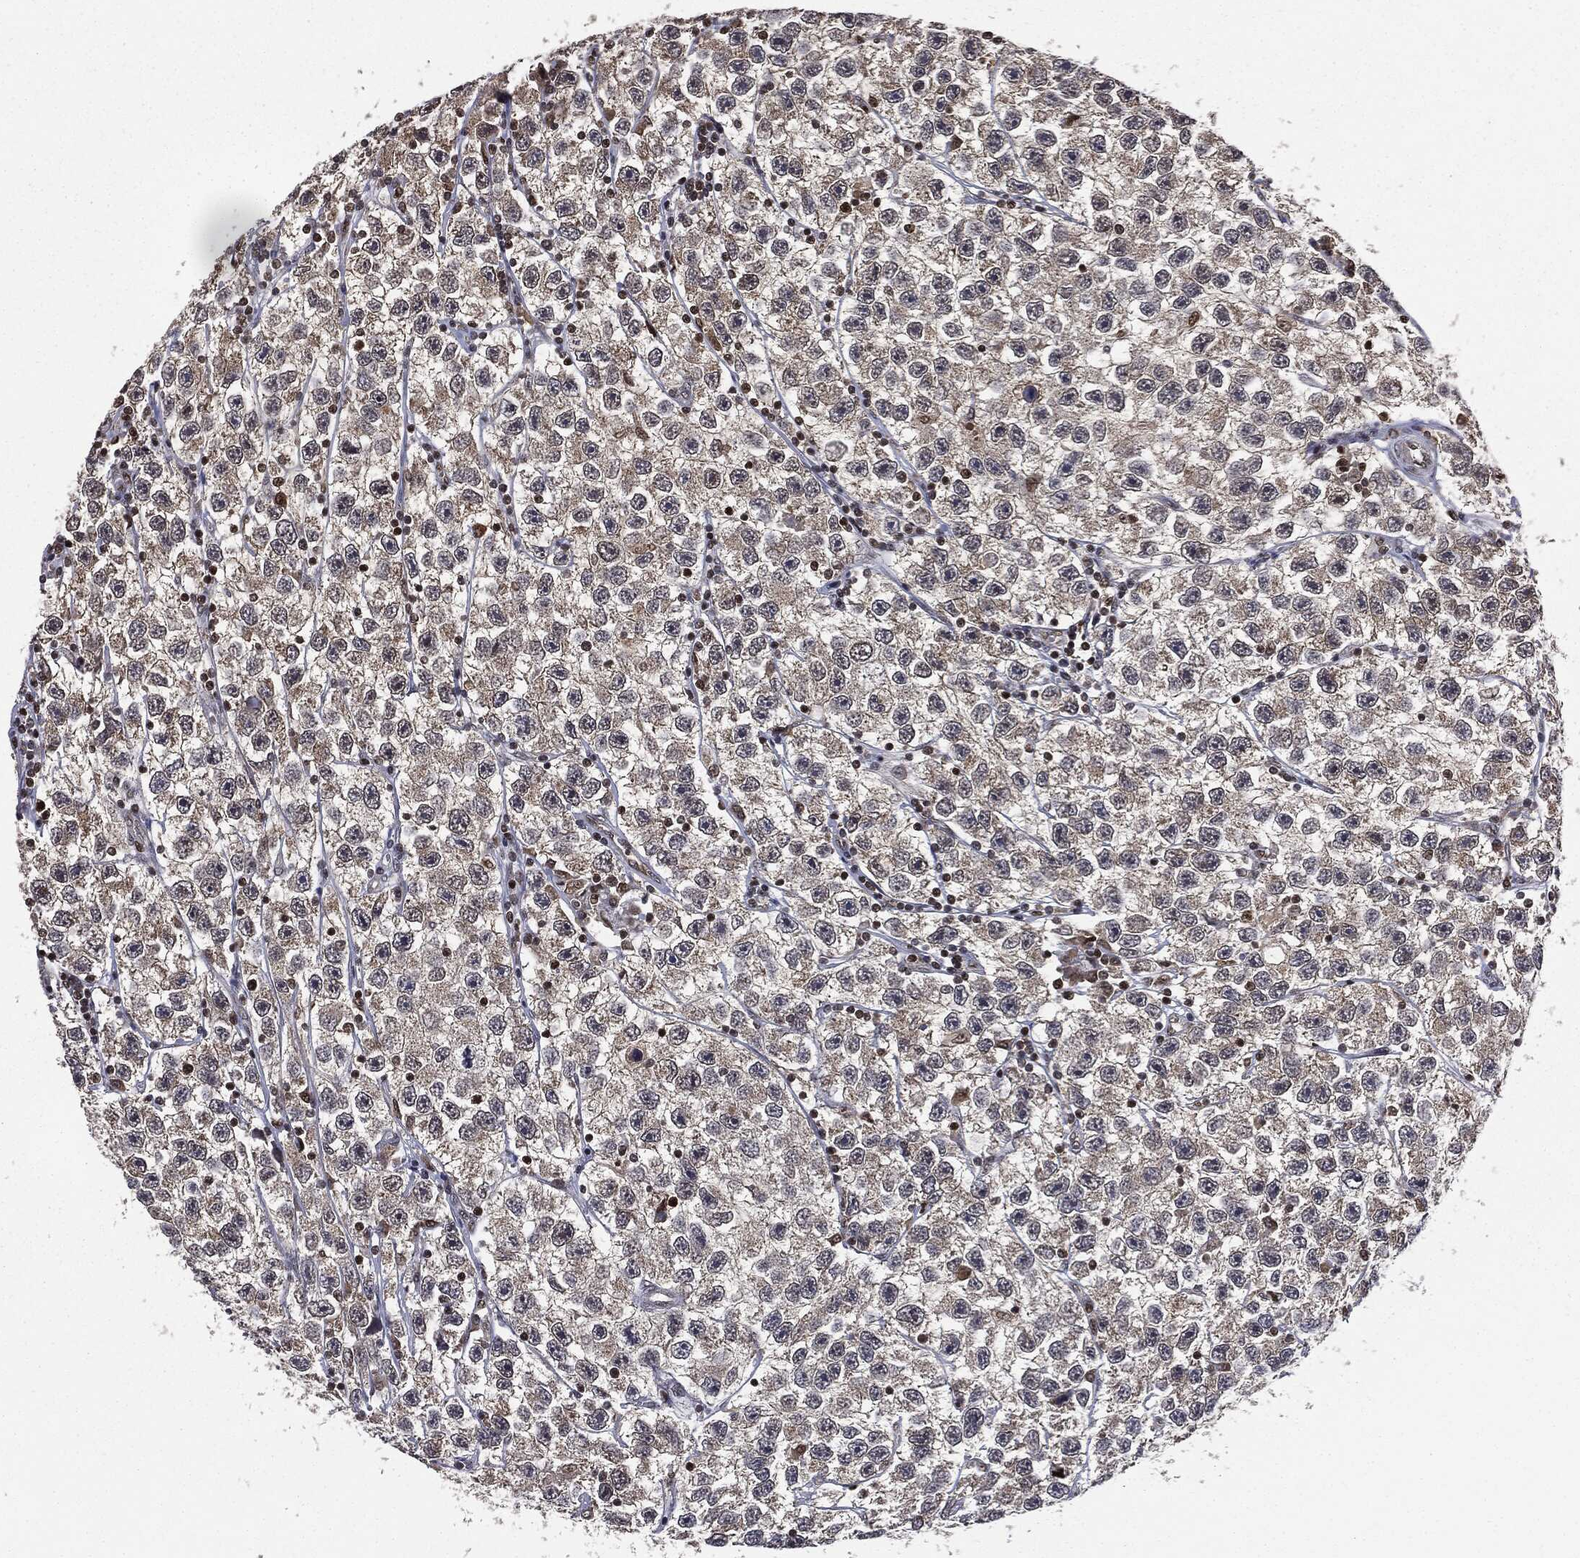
{"staining": {"intensity": "negative", "quantity": "none", "location": "none"}, "tissue": "testis cancer", "cell_type": "Tumor cells", "image_type": "cancer", "snomed": [{"axis": "morphology", "description": "Seminoma, NOS"}, {"axis": "topography", "description": "Testis"}], "caption": "Tumor cells are negative for protein expression in human testis cancer. (DAB (3,3'-diaminobenzidine) immunohistochemistry (IHC) visualized using brightfield microscopy, high magnification).", "gene": "TBC1D22A", "patient": {"sex": "male", "age": 26}}